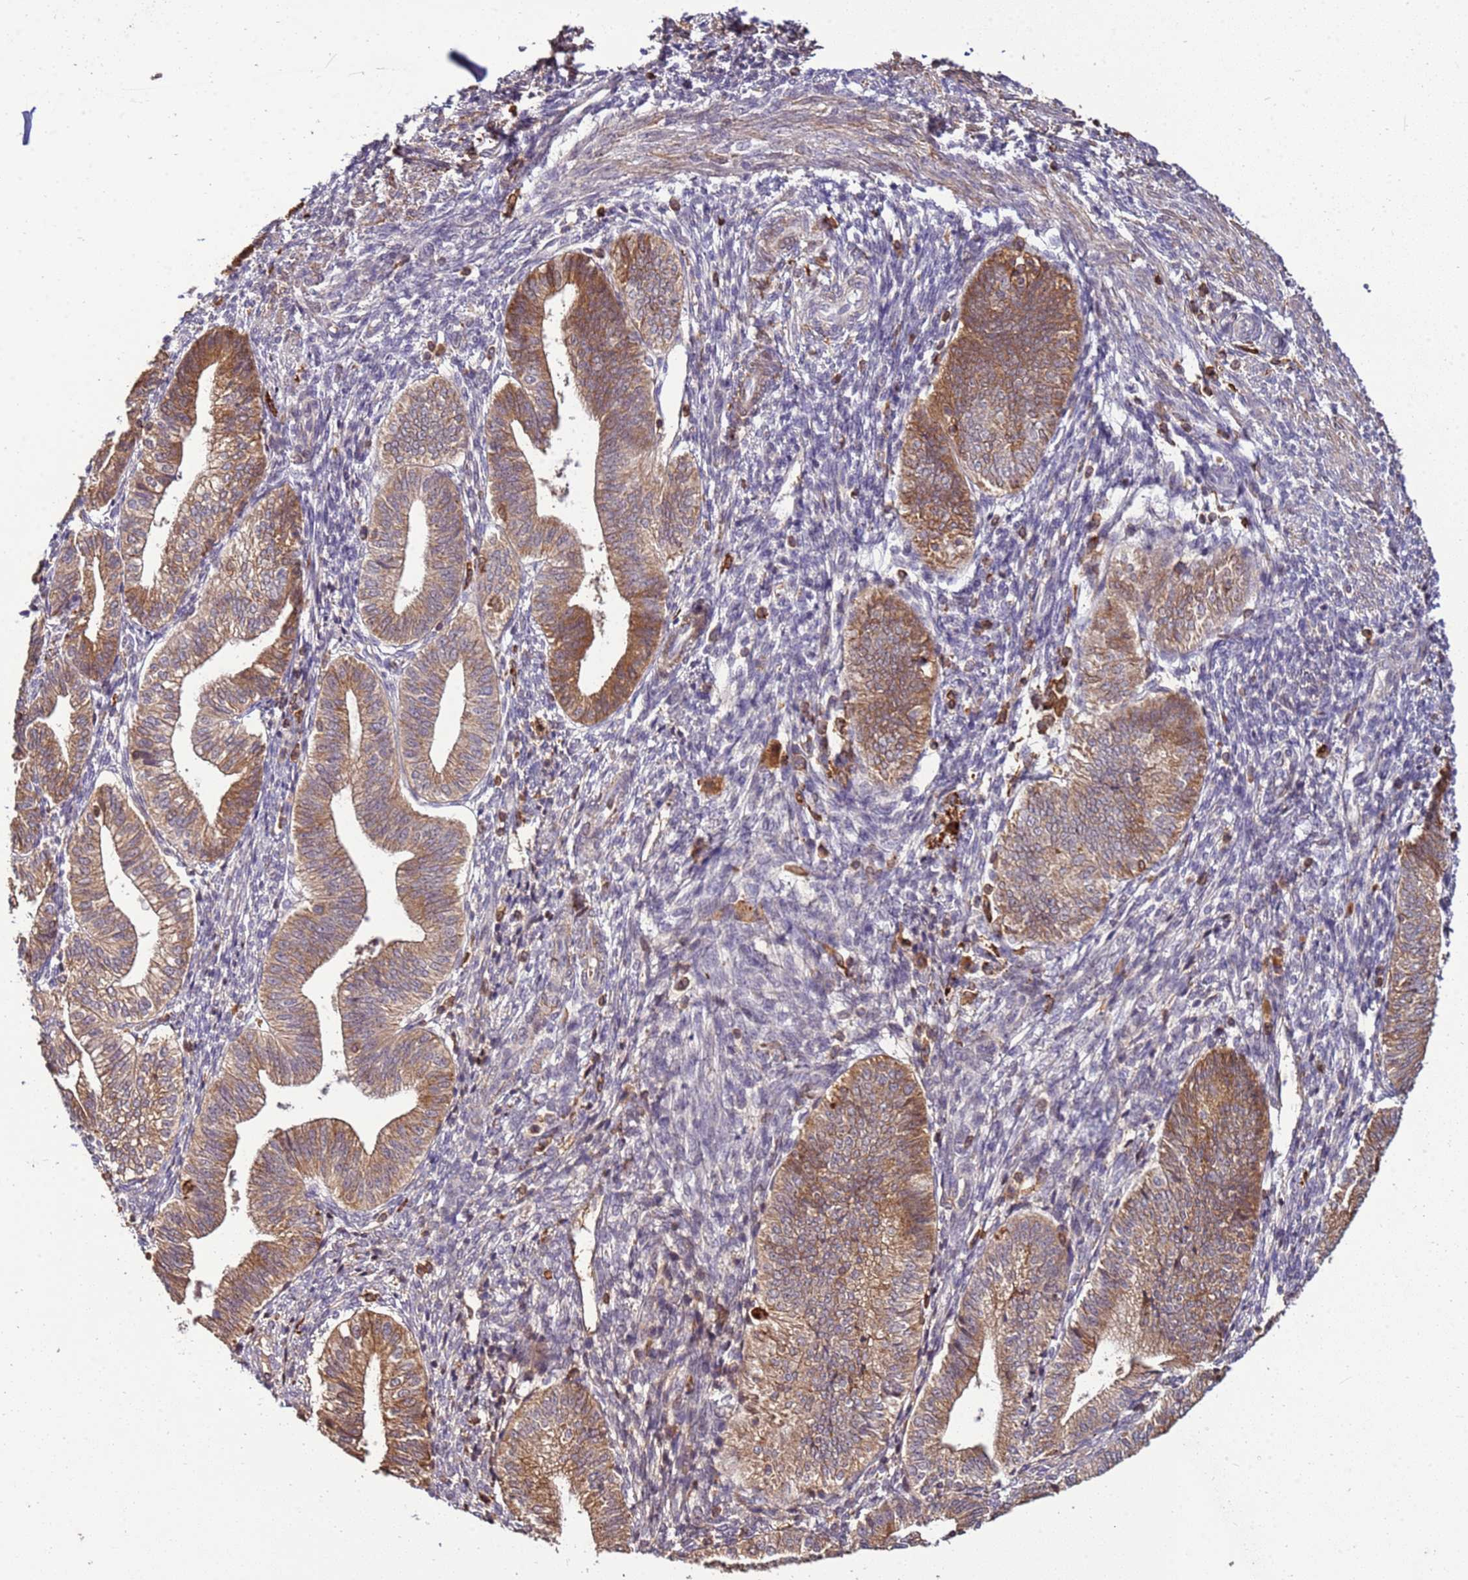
{"staining": {"intensity": "weak", "quantity": "25%-75%", "location": "cytoplasmic/membranous"}, "tissue": "endometrium", "cell_type": "Cells in endometrial stroma", "image_type": "normal", "snomed": [{"axis": "morphology", "description": "Normal tissue, NOS"}, {"axis": "topography", "description": "Endometrium"}], "caption": "The image demonstrates staining of normal endometrium, revealing weak cytoplasmic/membranous protein positivity (brown color) within cells in endometrial stroma. Ihc stains the protein of interest in brown and the nuclei are stained blue.", "gene": "ZNF624", "patient": {"sex": "female", "age": 34}}